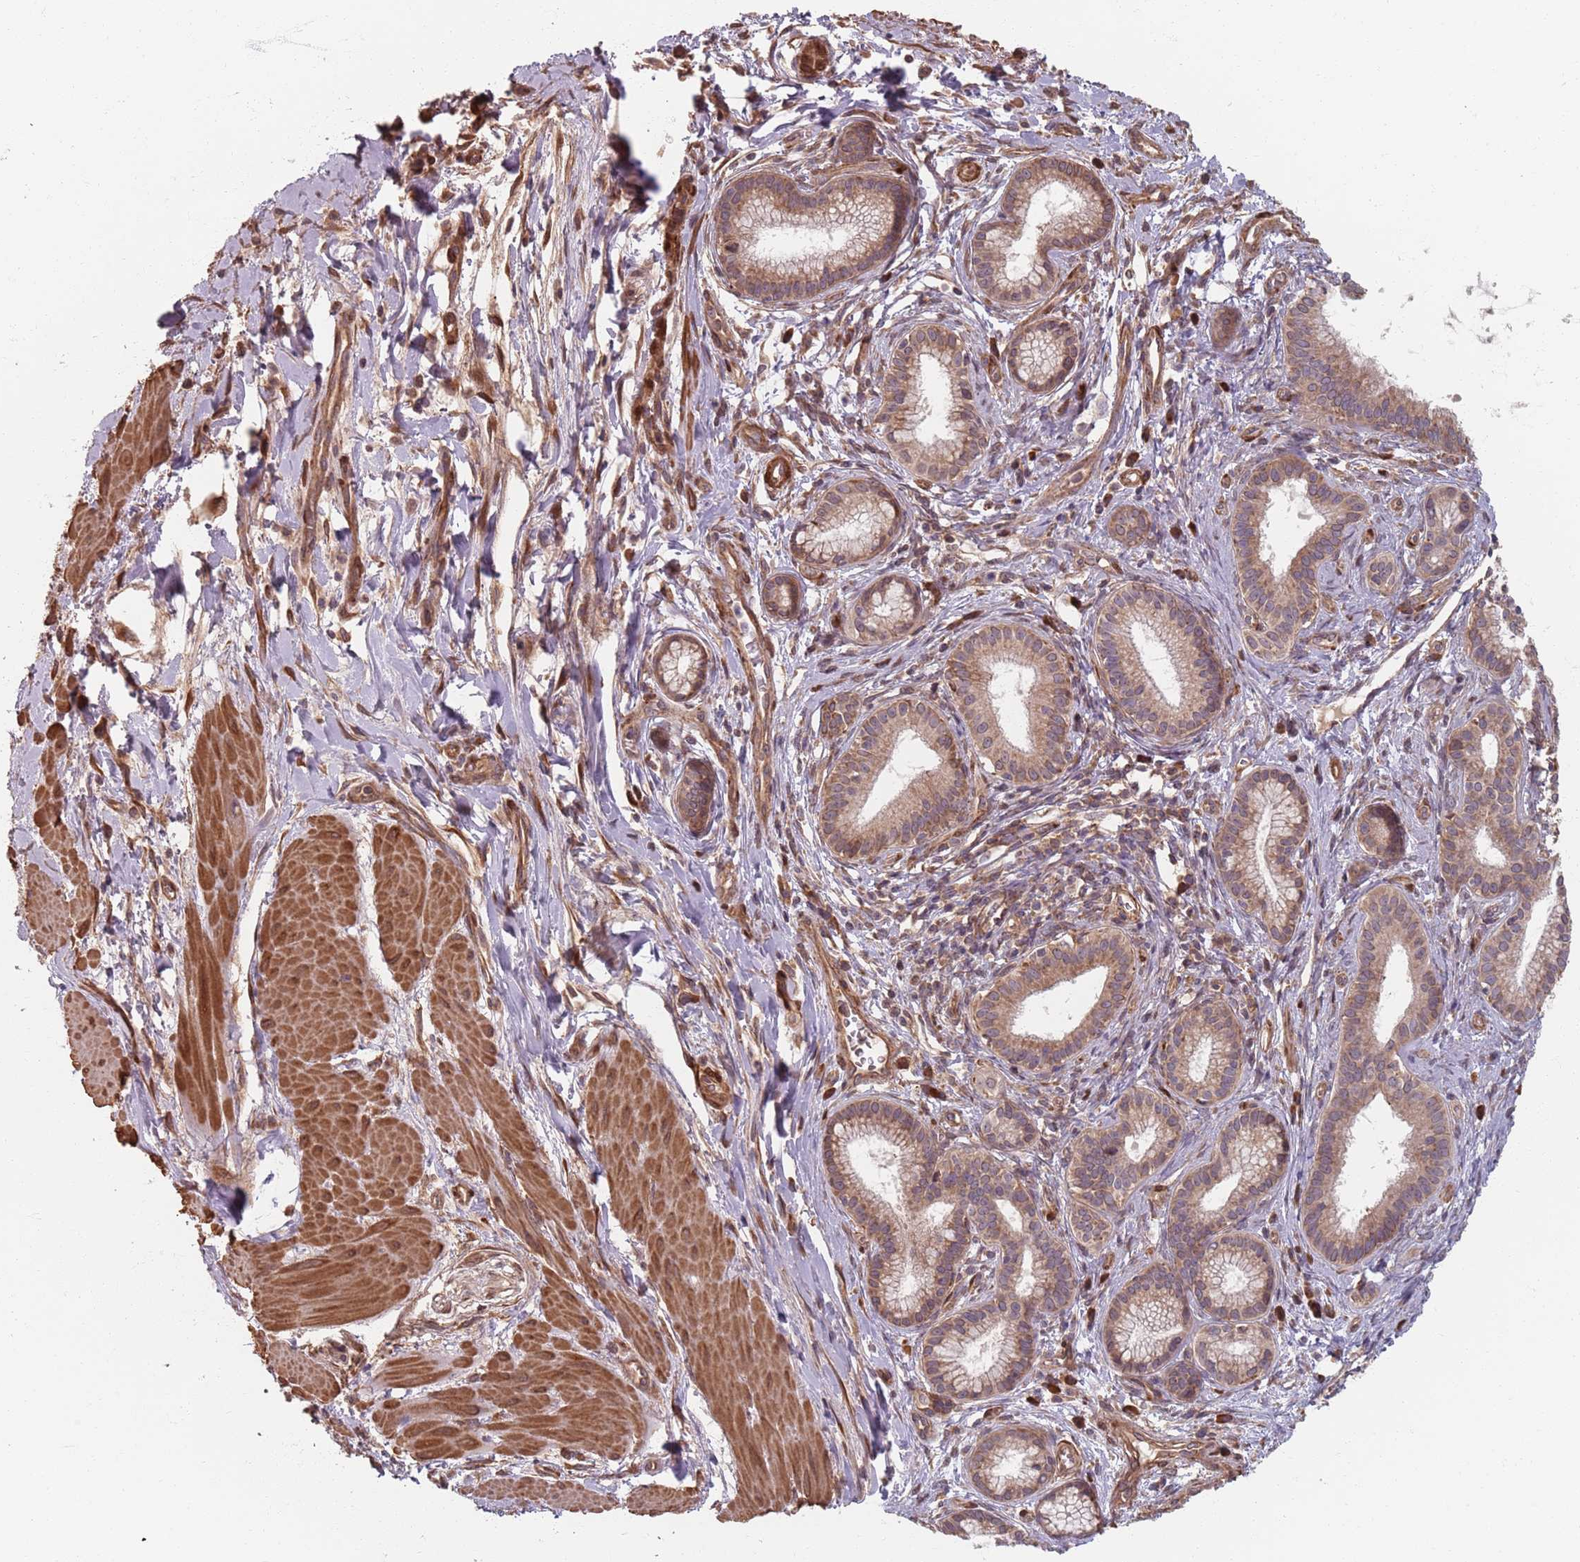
{"staining": {"intensity": "moderate", "quantity": ">75%", "location": "cytoplasmic/membranous"}, "tissue": "pancreatic cancer", "cell_type": "Tumor cells", "image_type": "cancer", "snomed": [{"axis": "morphology", "description": "Adenocarcinoma, NOS"}, {"axis": "topography", "description": "Pancreas"}], "caption": "Tumor cells show medium levels of moderate cytoplasmic/membranous positivity in about >75% of cells in pancreatic cancer (adenocarcinoma).", "gene": "NOTCH3", "patient": {"sex": "male", "age": 72}}